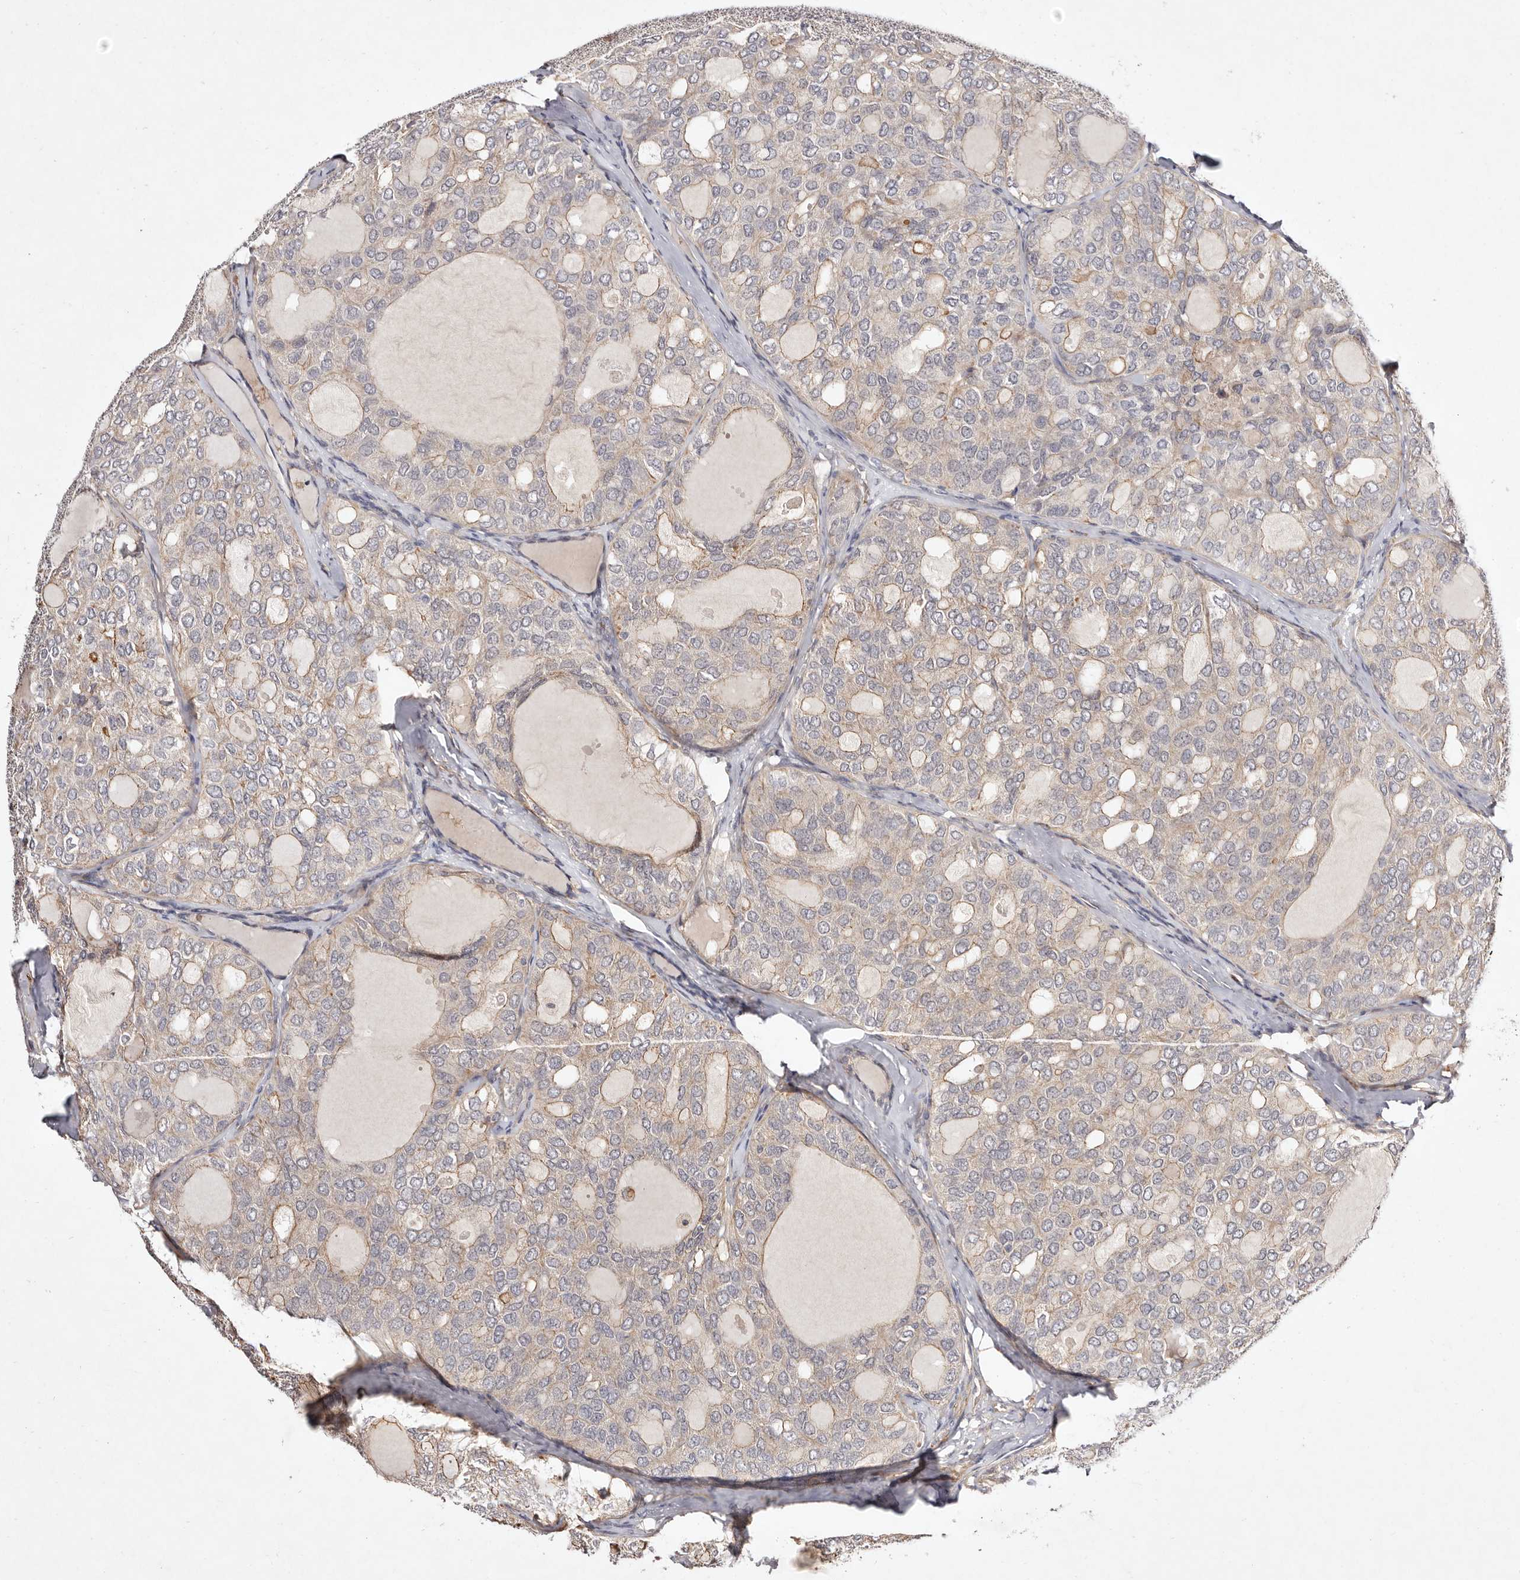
{"staining": {"intensity": "moderate", "quantity": "<25%", "location": "cytoplasmic/membranous"}, "tissue": "thyroid cancer", "cell_type": "Tumor cells", "image_type": "cancer", "snomed": [{"axis": "morphology", "description": "Follicular adenoma carcinoma, NOS"}, {"axis": "topography", "description": "Thyroid gland"}], "caption": "Moderate cytoplasmic/membranous positivity is identified in approximately <25% of tumor cells in thyroid follicular adenoma carcinoma.", "gene": "MTMR11", "patient": {"sex": "male", "age": 75}}